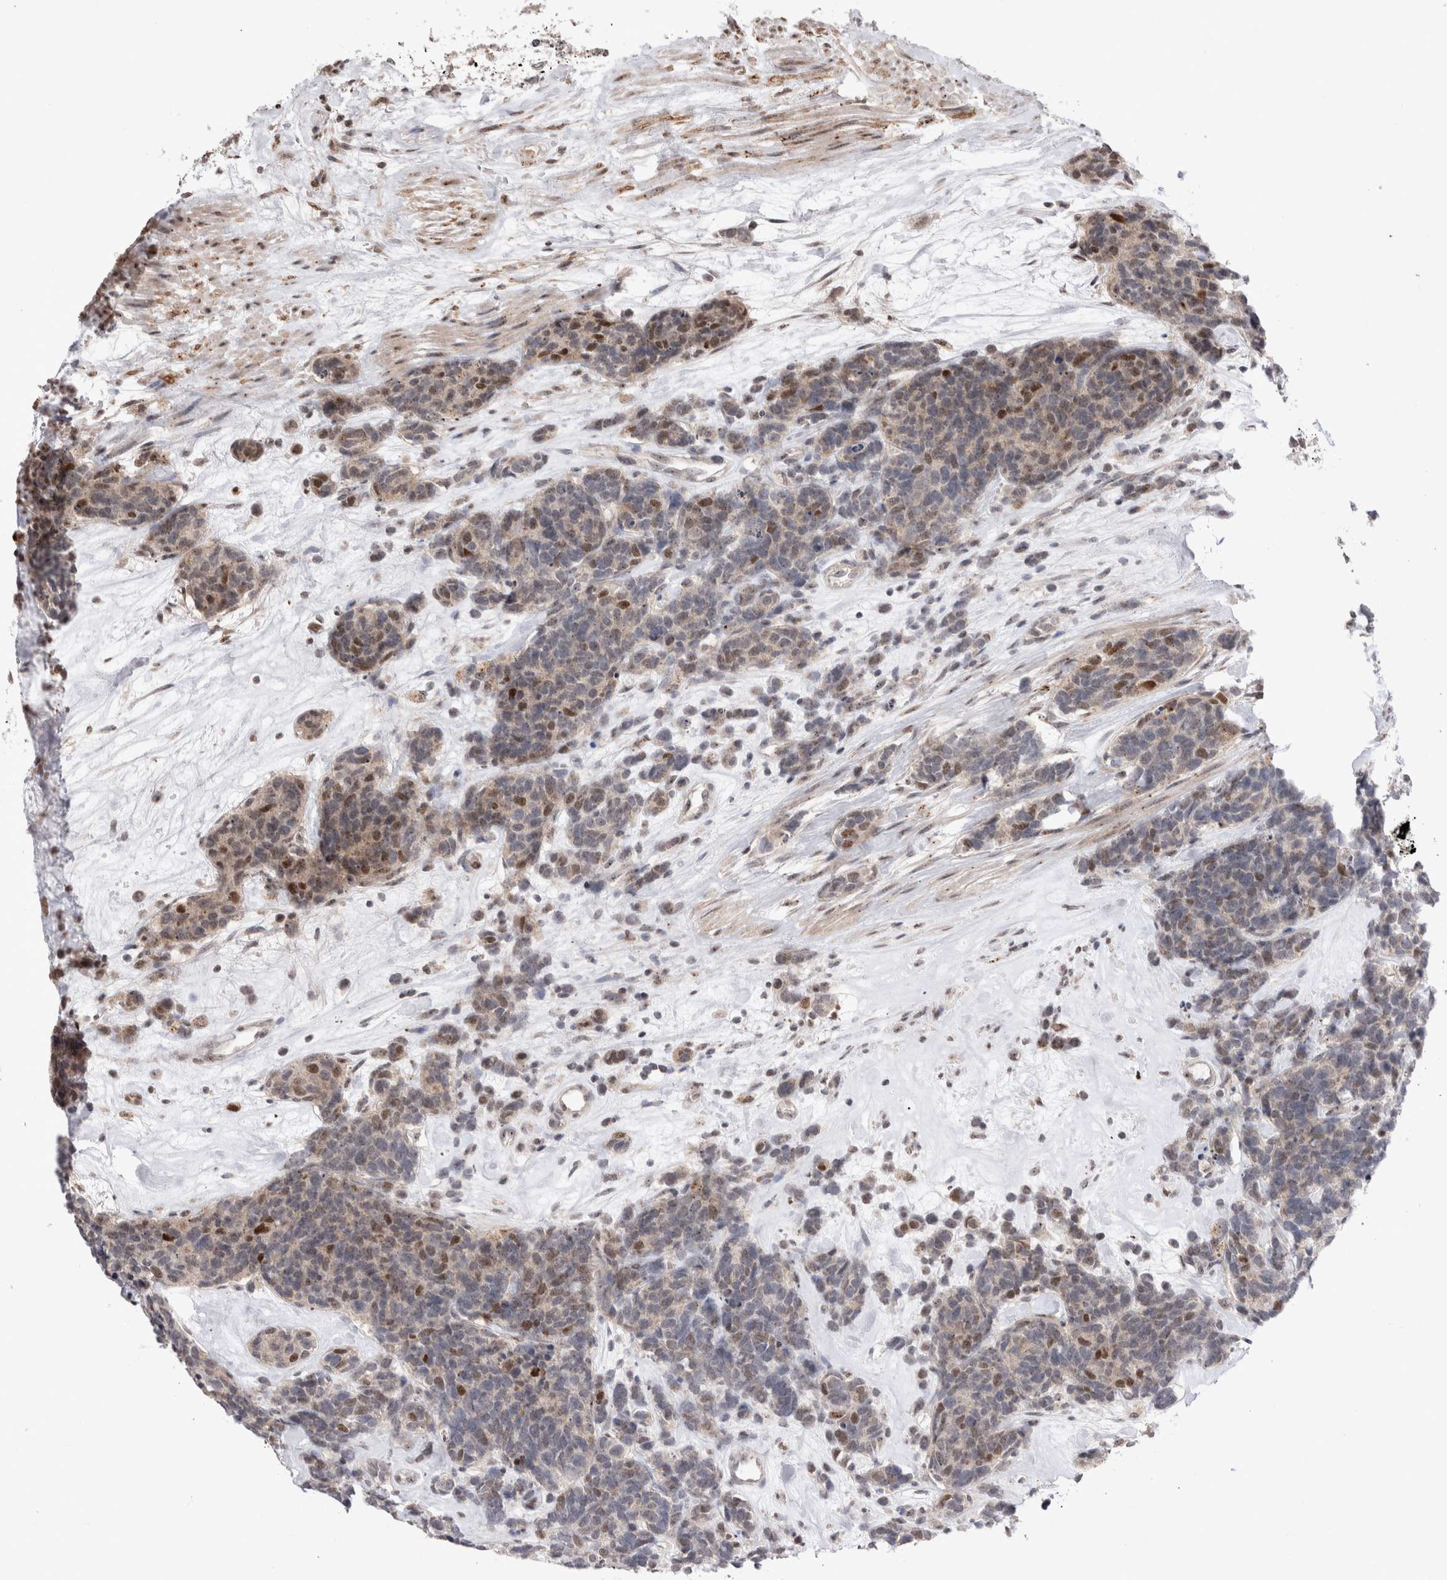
{"staining": {"intensity": "moderate", "quantity": "25%-75%", "location": "nuclear"}, "tissue": "carcinoid", "cell_type": "Tumor cells", "image_type": "cancer", "snomed": [{"axis": "morphology", "description": "Carcinoma, NOS"}, {"axis": "morphology", "description": "Carcinoid, malignant, NOS"}, {"axis": "topography", "description": "Urinary bladder"}], "caption": "Moderate nuclear protein staining is seen in about 25%-75% of tumor cells in carcinoma.", "gene": "STK11", "patient": {"sex": "male", "age": 57}}